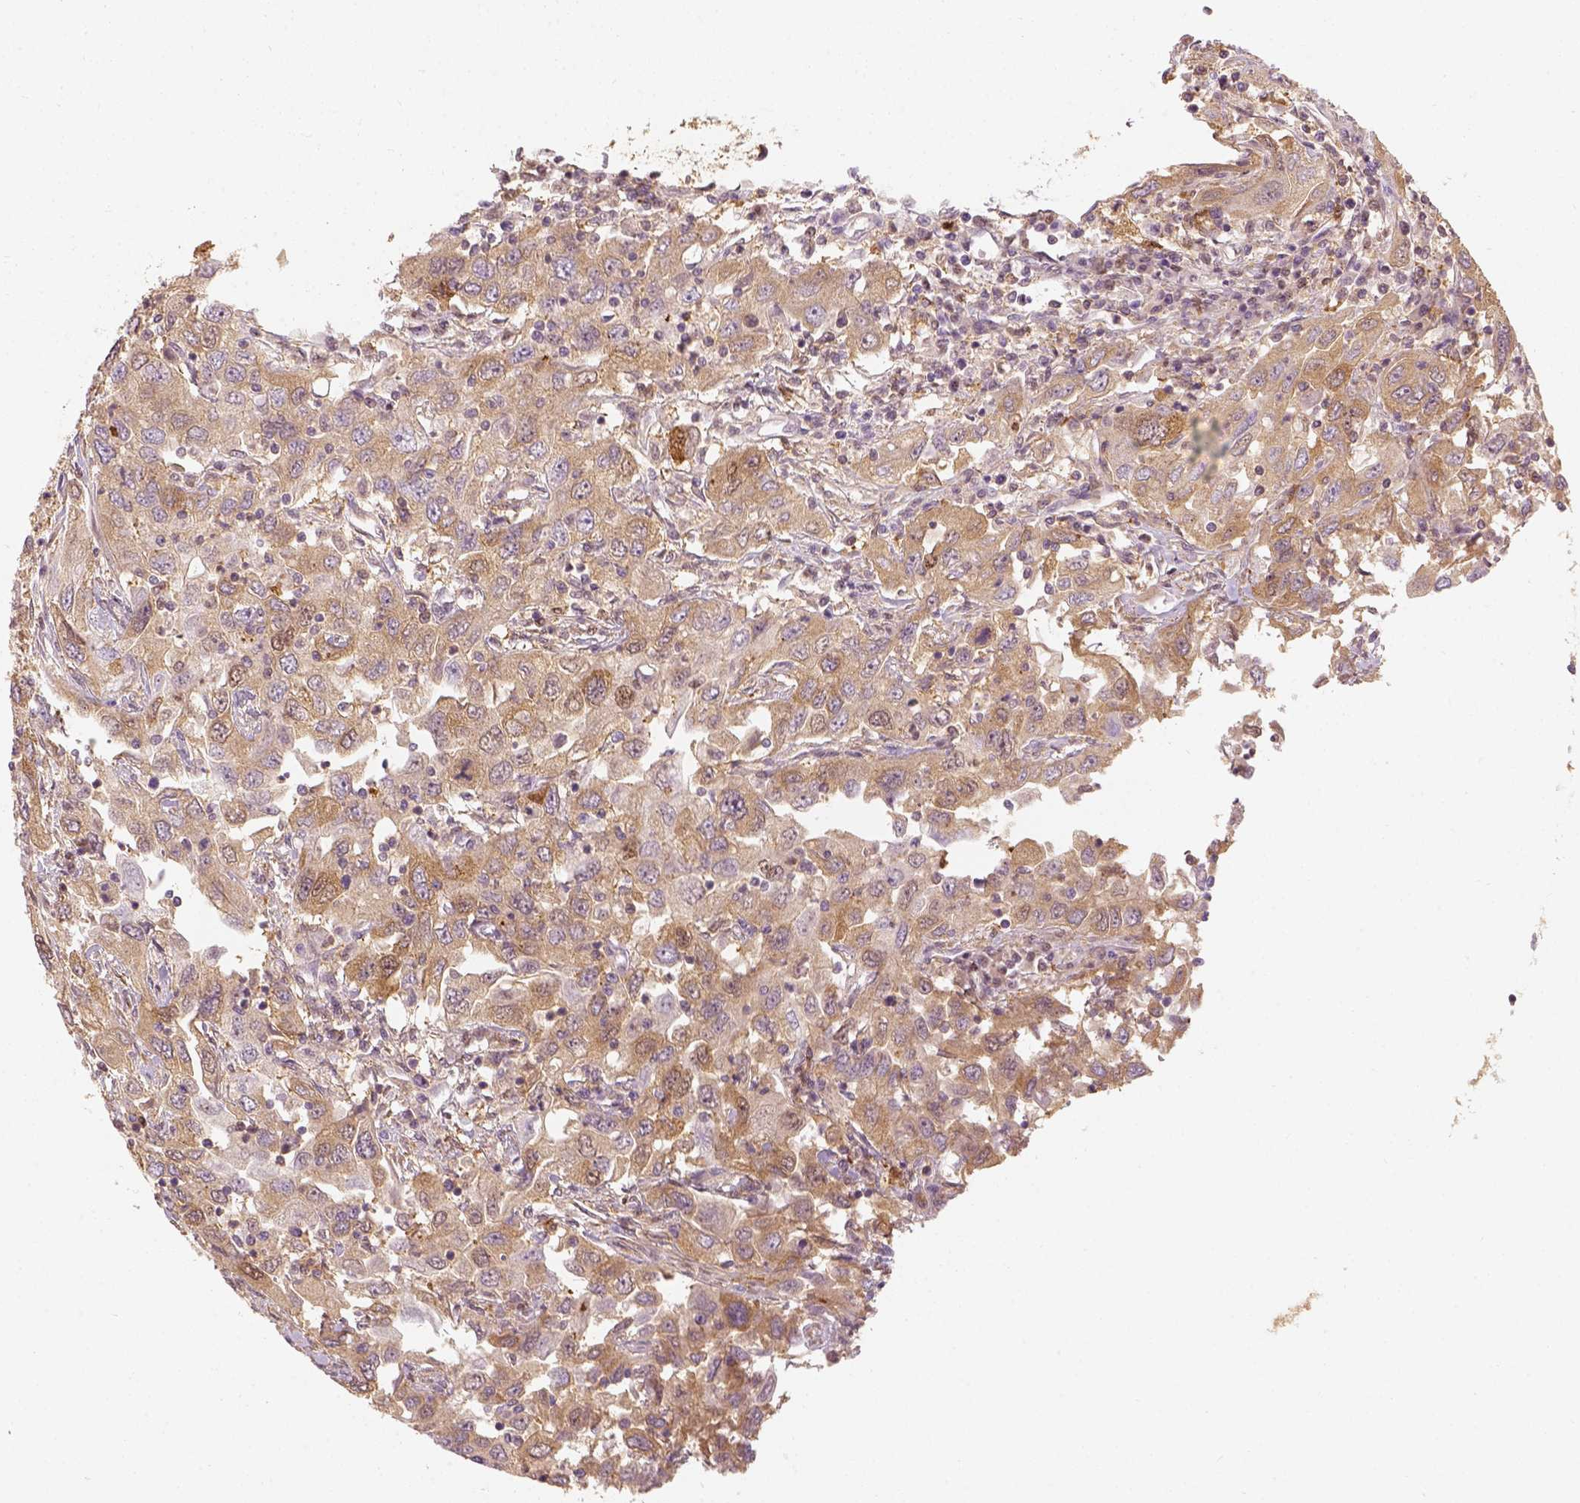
{"staining": {"intensity": "weak", "quantity": ">75%", "location": "cytoplasmic/membranous"}, "tissue": "urothelial cancer", "cell_type": "Tumor cells", "image_type": "cancer", "snomed": [{"axis": "morphology", "description": "Urothelial carcinoma, High grade"}, {"axis": "topography", "description": "Urinary bladder"}], "caption": "Weak cytoplasmic/membranous staining for a protein is present in about >75% of tumor cells of urothelial cancer using immunohistochemistry (IHC).", "gene": "SQSTM1", "patient": {"sex": "male", "age": 76}}